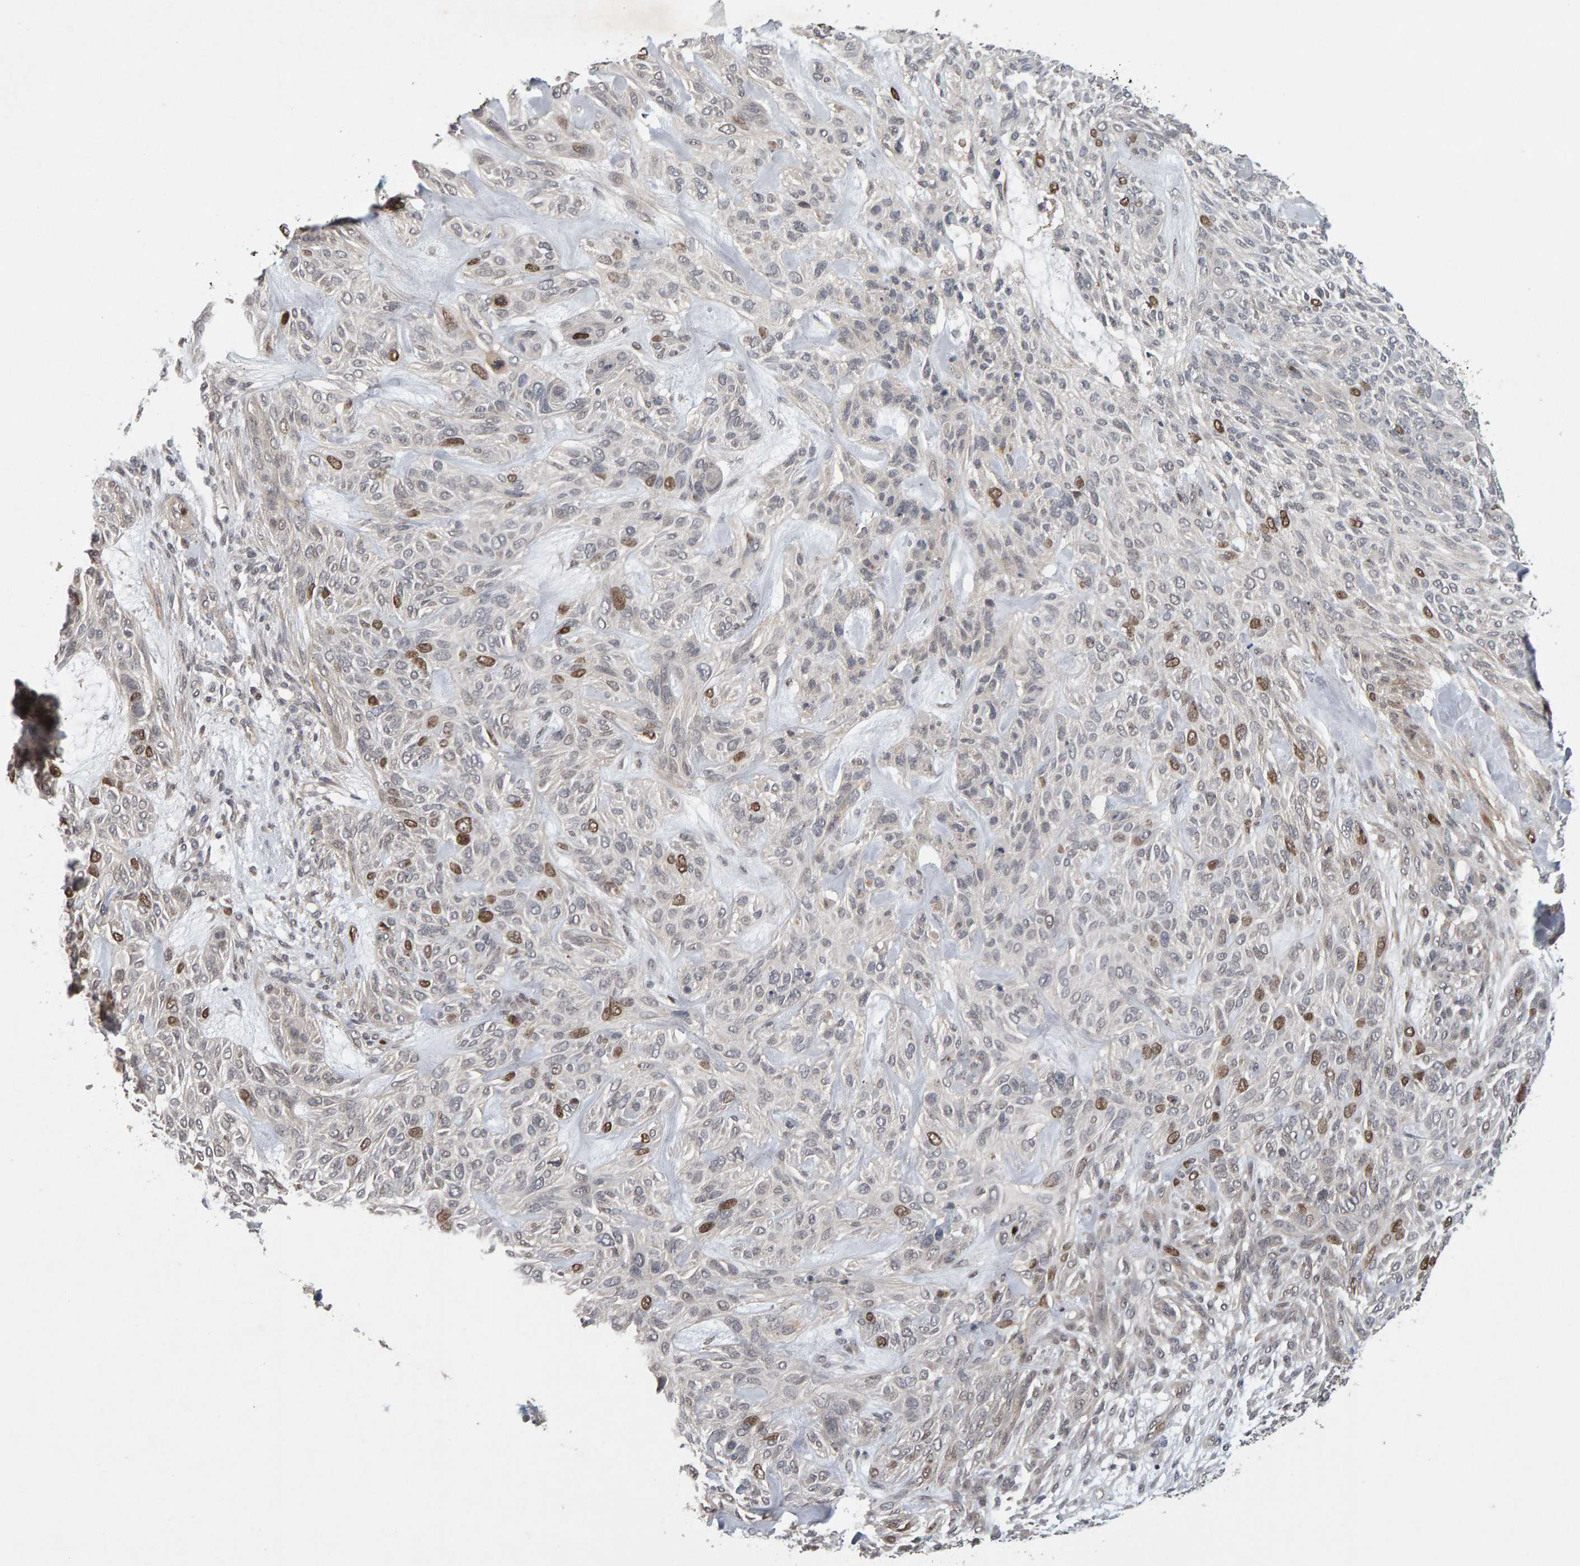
{"staining": {"intensity": "moderate", "quantity": "<25%", "location": "nuclear"}, "tissue": "skin cancer", "cell_type": "Tumor cells", "image_type": "cancer", "snomed": [{"axis": "morphology", "description": "Basal cell carcinoma"}, {"axis": "topography", "description": "Skin"}], "caption": "Brown immunohistochemical staining in human skin cancer (basal cell carcinoma) demonstrates moderate nuclear expression in about <25% of tumor cells.", "gene": "CDCA5", "patient": {"sex": "male", "age": 55}}